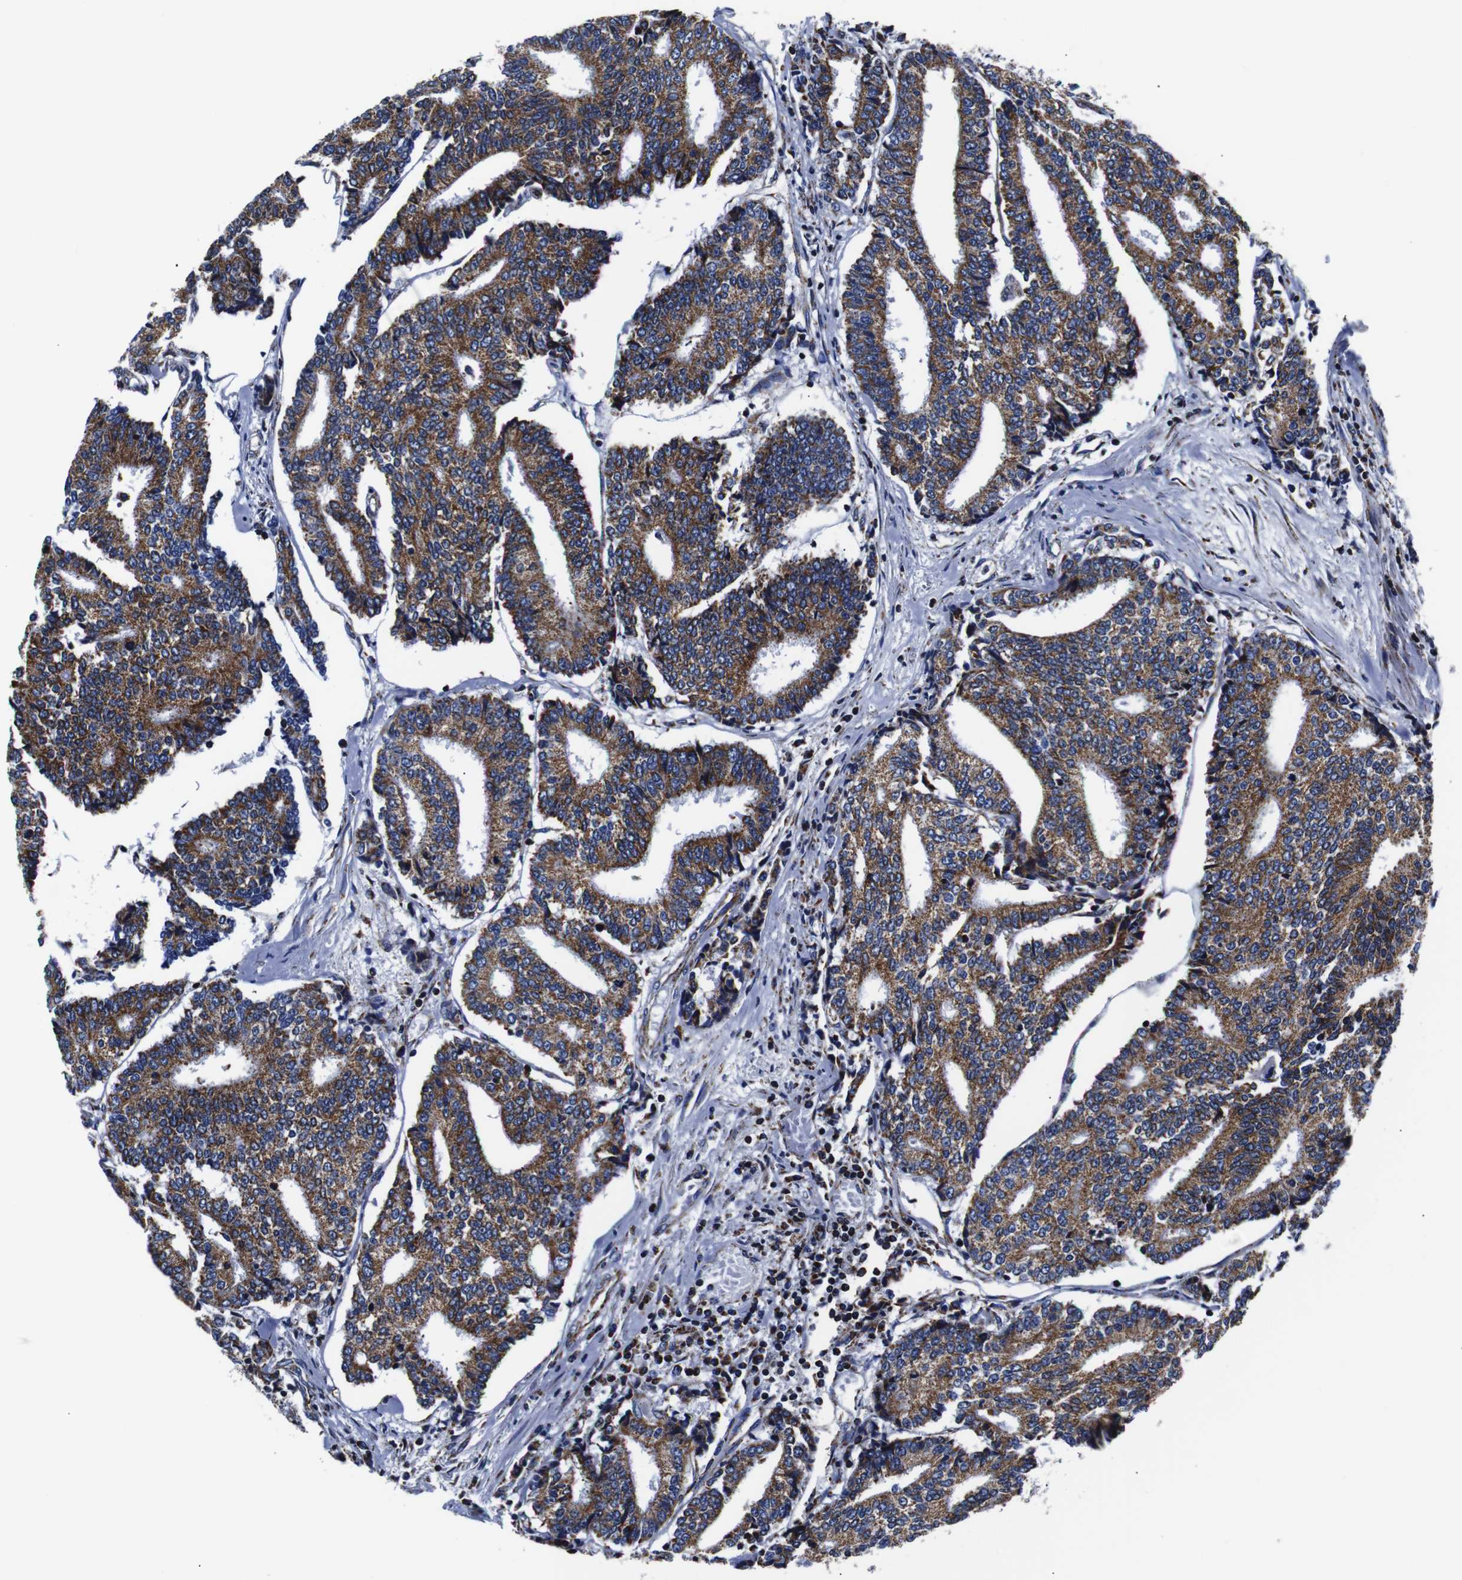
{"staining": {"intensity": "strong", "quantity": ">75%", "location": "cytoplasmic/membranous"}, "tissue": "prostate cancer", "cell_type": "Tumor cells", "image_type": "cancer", "snomed": [{"axis": "morphology", "description": "Normal tissue, NOS"}, {"axis": "morphology", "description": "Adenocarcinoma, High grade"}, {"axis": "topography", "description": "Prostate"}, {"axis": "topography", "description": "Seminal veicle"}], "caption": "Immunohistochemistry (DAB) staining of prostate cancer (high-grade adenocarcinoma) displays strong cytoplasmic/membranous protein expression in about >75% of tumor cells. The staining is performed using DAB brown chromogen to label protein expression. The nuclei are counter-stained blue using hematoxylin.", "gene": "FKBP9", "patient": {"sex": "male", "age": 55}}